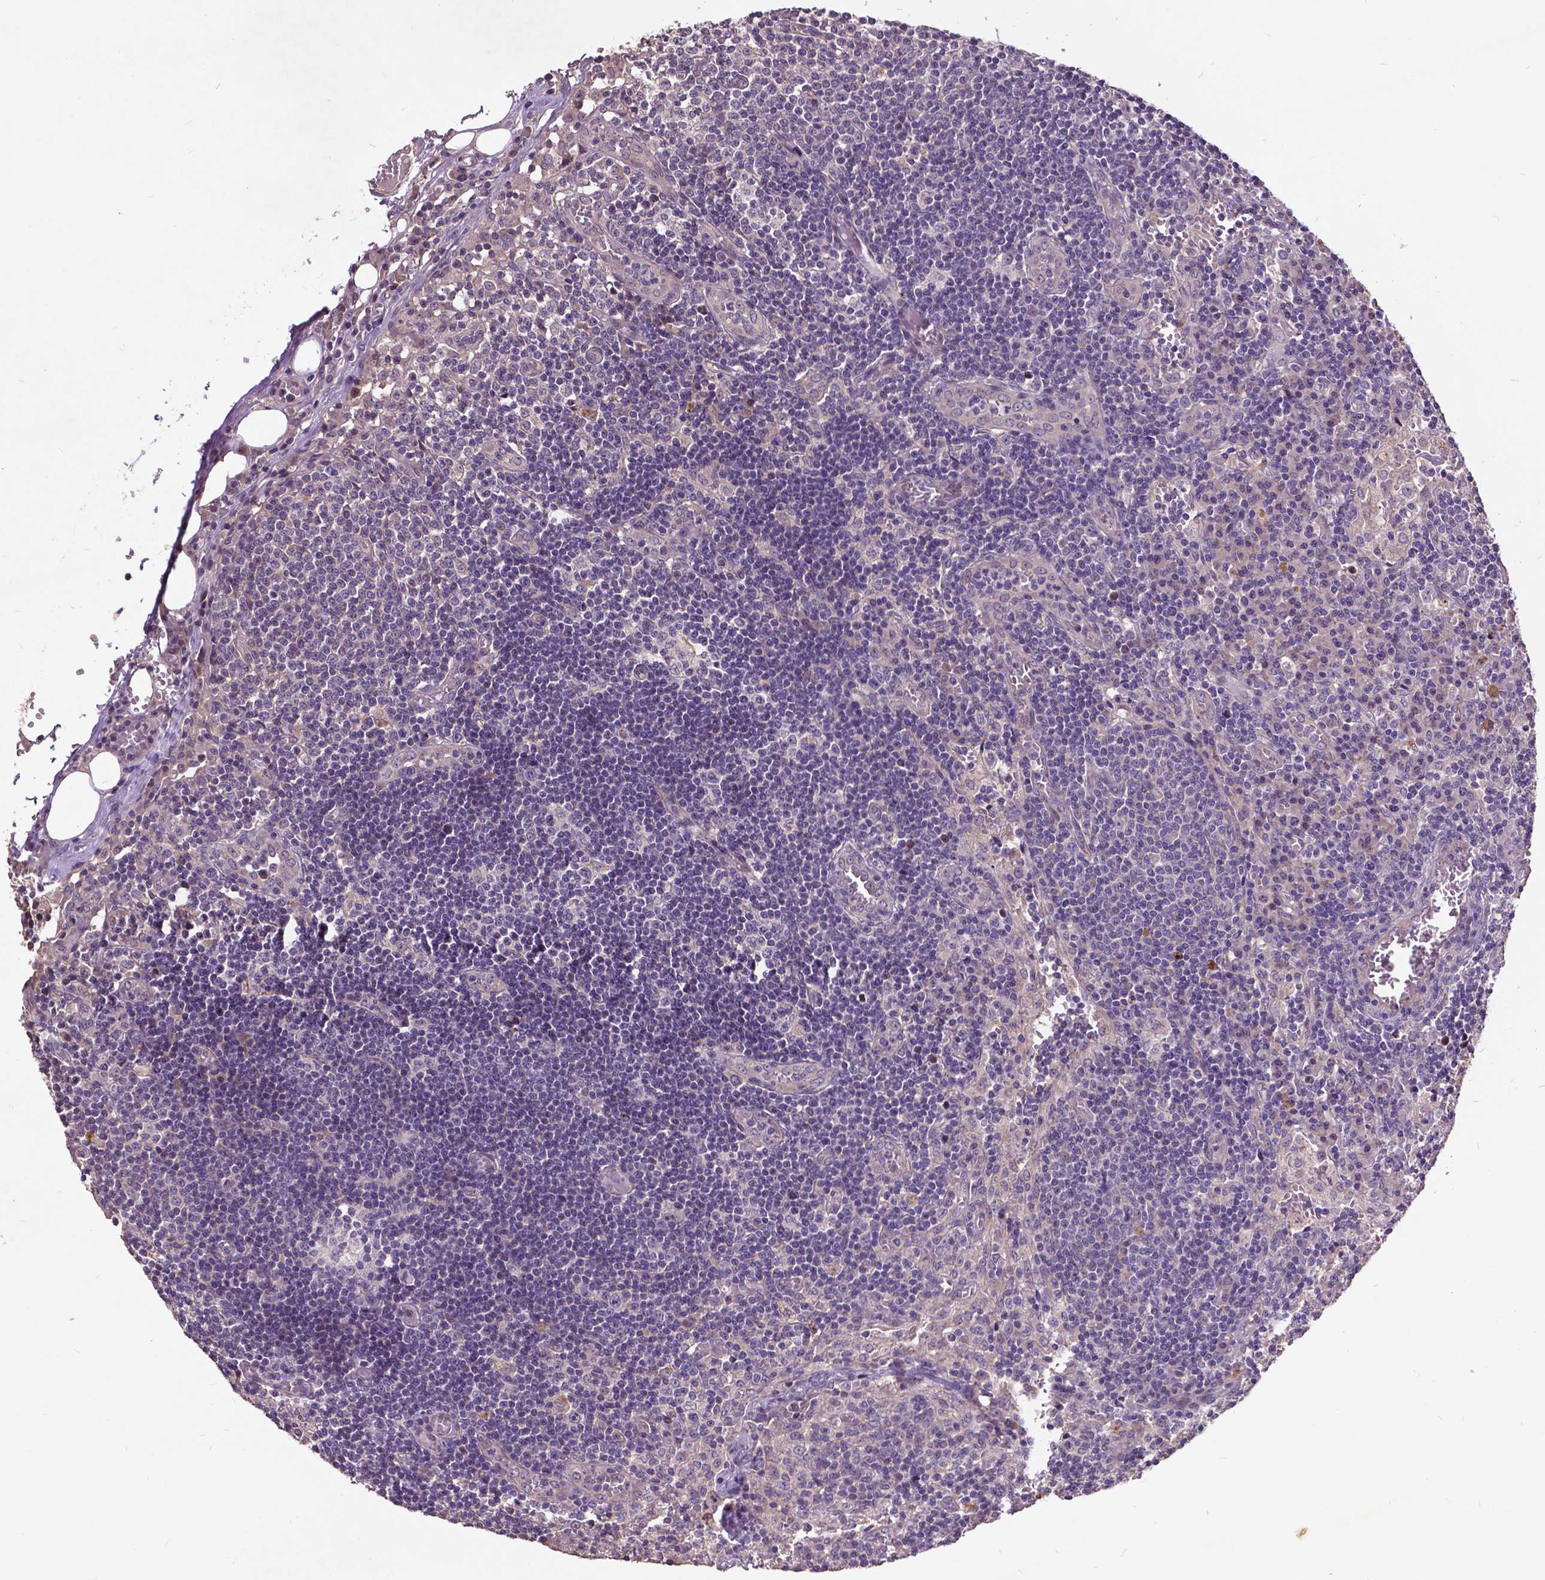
{"staining": {"intensity": "negative", "quantity": "none", "location": "none"}, "tissue": "lymph node", "cell_type": "Non-germinal center cells", "image_type": "normal", "snomed": [{"axis": "morphology", "description": "Normal tissue, NOS"}, {"axis": "topography", "description": "Lymph node"}], "caption": "High power microscopy photomicrograph of an immunohistochemistry (IHC) micrograph of benign lymph node, revealing no significant positivity in non-germinal center cells. (DAB (3,3'-diaminobenzidine) immunohistochemistry with hematoxylin counter stain).", "gene": "AP1S3", "patient": {"sex": "male", "age": 62}}